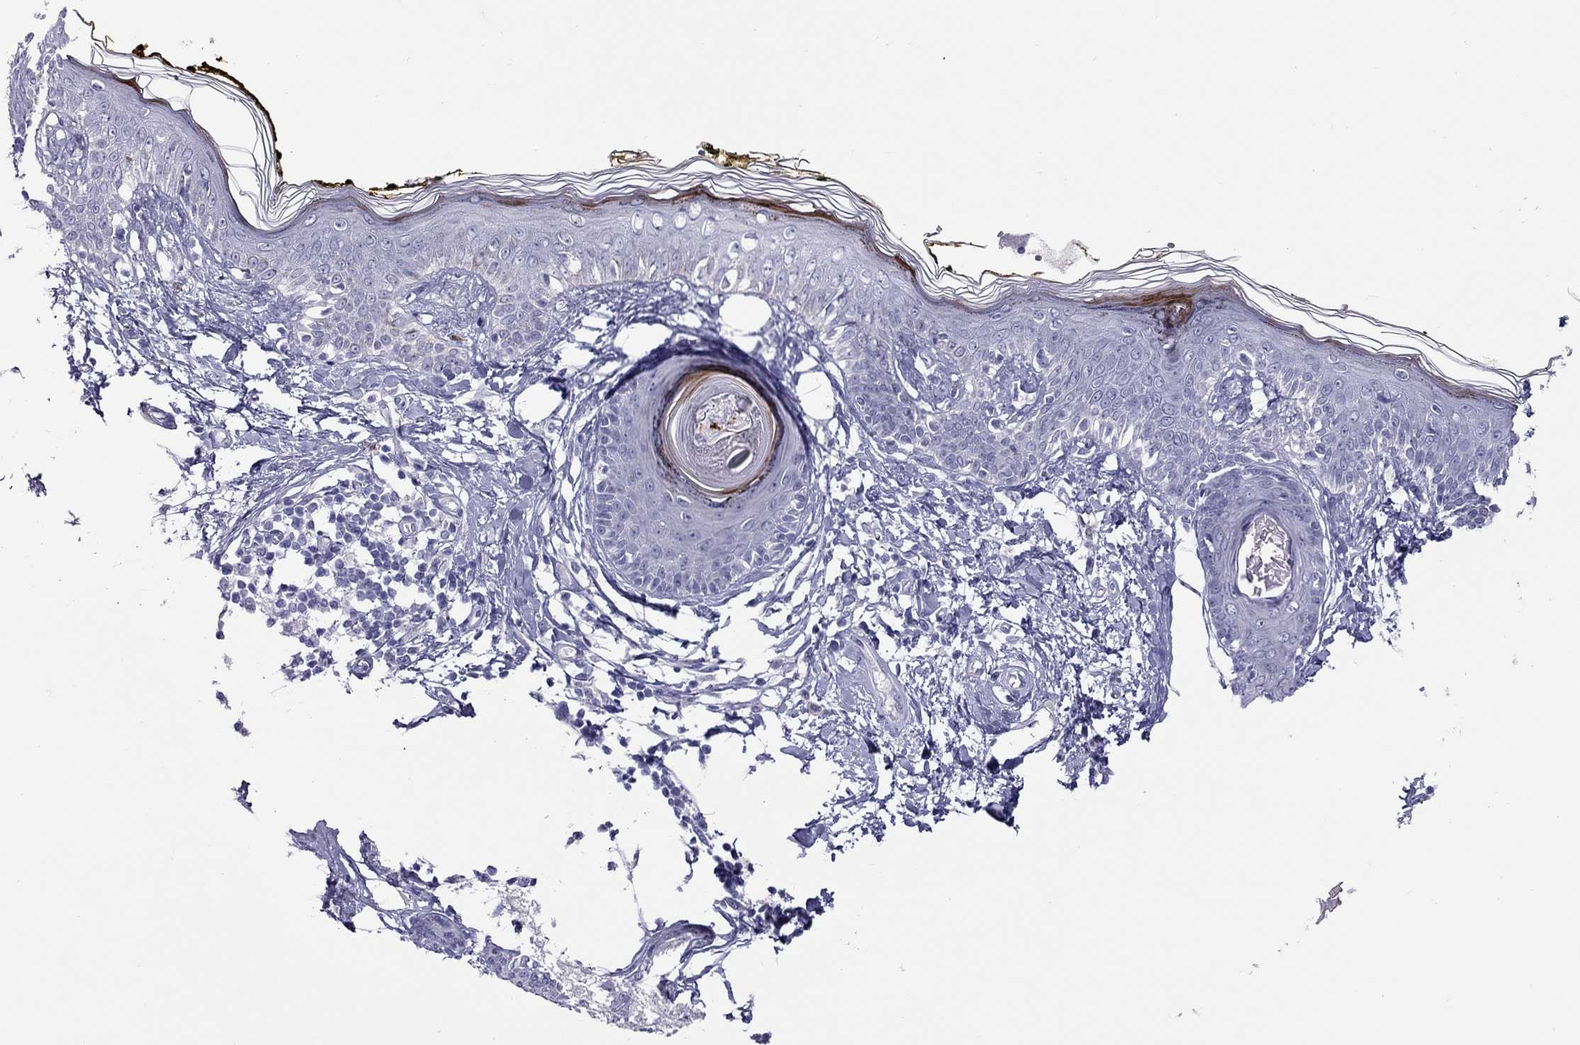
{"staining": {"intensity": "negative", "quantity": "none", "location": "none"}, "tissue": "skin", "cell_type": "Fibroblasts", "image_type": "normal", "snomed": [{"axis": "morphology", "description": "Normal tissue, NOS"}, {"axis": "topography", "description": "Skin"}], "caption": "Protein analysis of unremarkable skin shows no significant staining in fibroblasts. (DAB (3,3'-diaminobenzidine) IHC with hematoxylin counter stain).", "gene": "CHRNB3", "patient": {"sex": "male", "age": 76}}